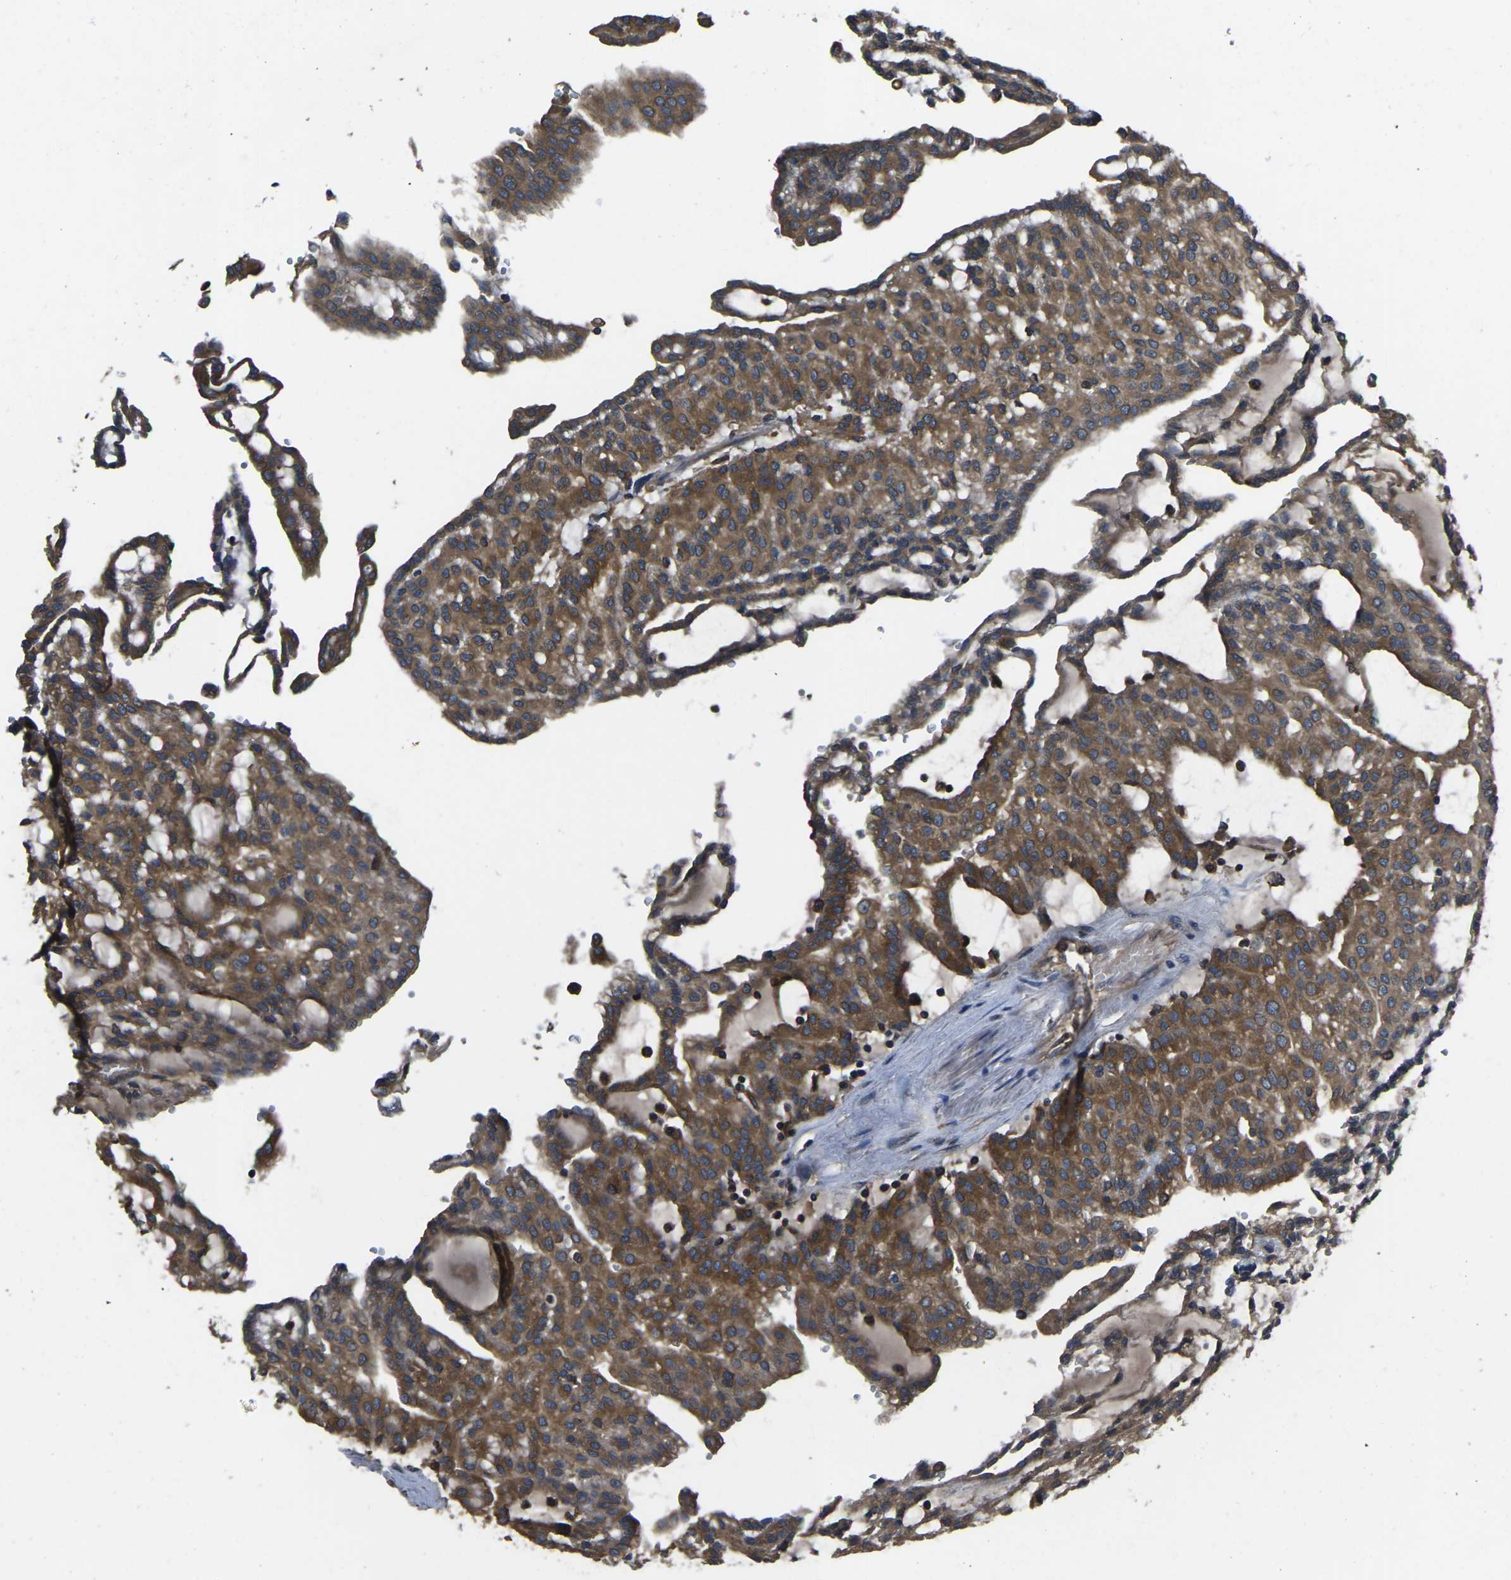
{"staining": {"intensity": "strong", "quantity": ">75%", "location": "cytoplasmic/membranous"}, "tissue": "renal cancer", "cell_type": "Tumor cells", "image_type": "cancer", "snomed": [{"axis": "morphology", "description": "Adenocarcinoma, NOS"}, {"axis": "topography", "description": "Kidney"}], "caption": "High-power microscopy captured an immunohistochemistry (IHC) micrograph of adenocarcinoma (renal), revealing strong cytoplasmic/membranous expression in about >75% of tumor cells.", "gene": "AIMP1", "patient": {"sex": "male", "age": 63}}